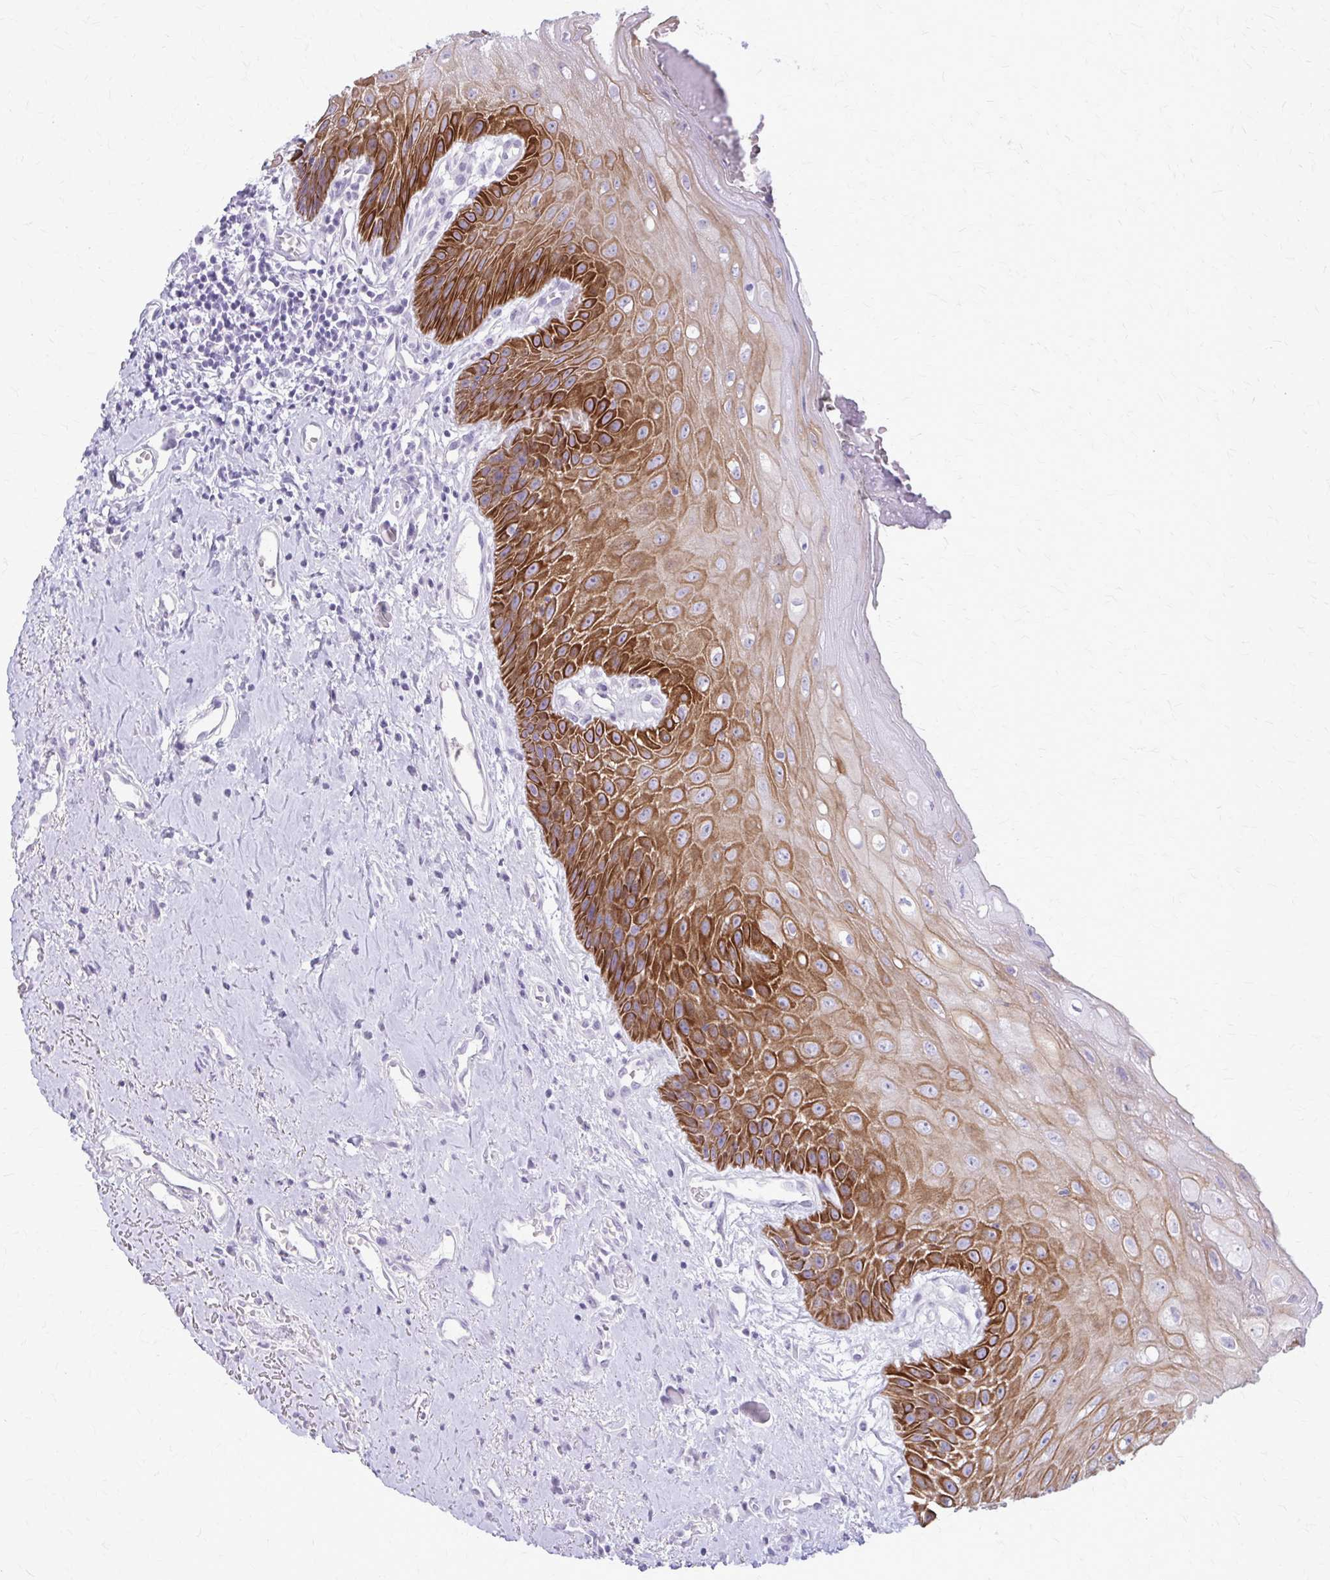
{"staining": {"intensity": "strong", "quantity": "25%-75%", "location": "cytoplasmic/membranous"}, "tissue": "oral mucosa", "cell_type": "Squamous epithelial cells", "image_type": "normal", "snomed": [{"axis": "morphology", "description": "Normal tissue, NOS"}, {"axis": "morphology", "description": "Squamous cell carcinoma, NOS"}, {"axis": "topography", "description": "Oral tissue"}, {"axis": "topography", "description": "Peripheral nerve tissue"}, {"axis": "topography", "description": "Head-Neck"}], "caption": "This histopathology image reveals IHC staining of benign oral mucosa, with high strong cytoplasmic/membranous staining in about 25%-75% of squamous epithelial cells.", "gene": "KRT5", "patient": {"sex": "female", "age": 59}}